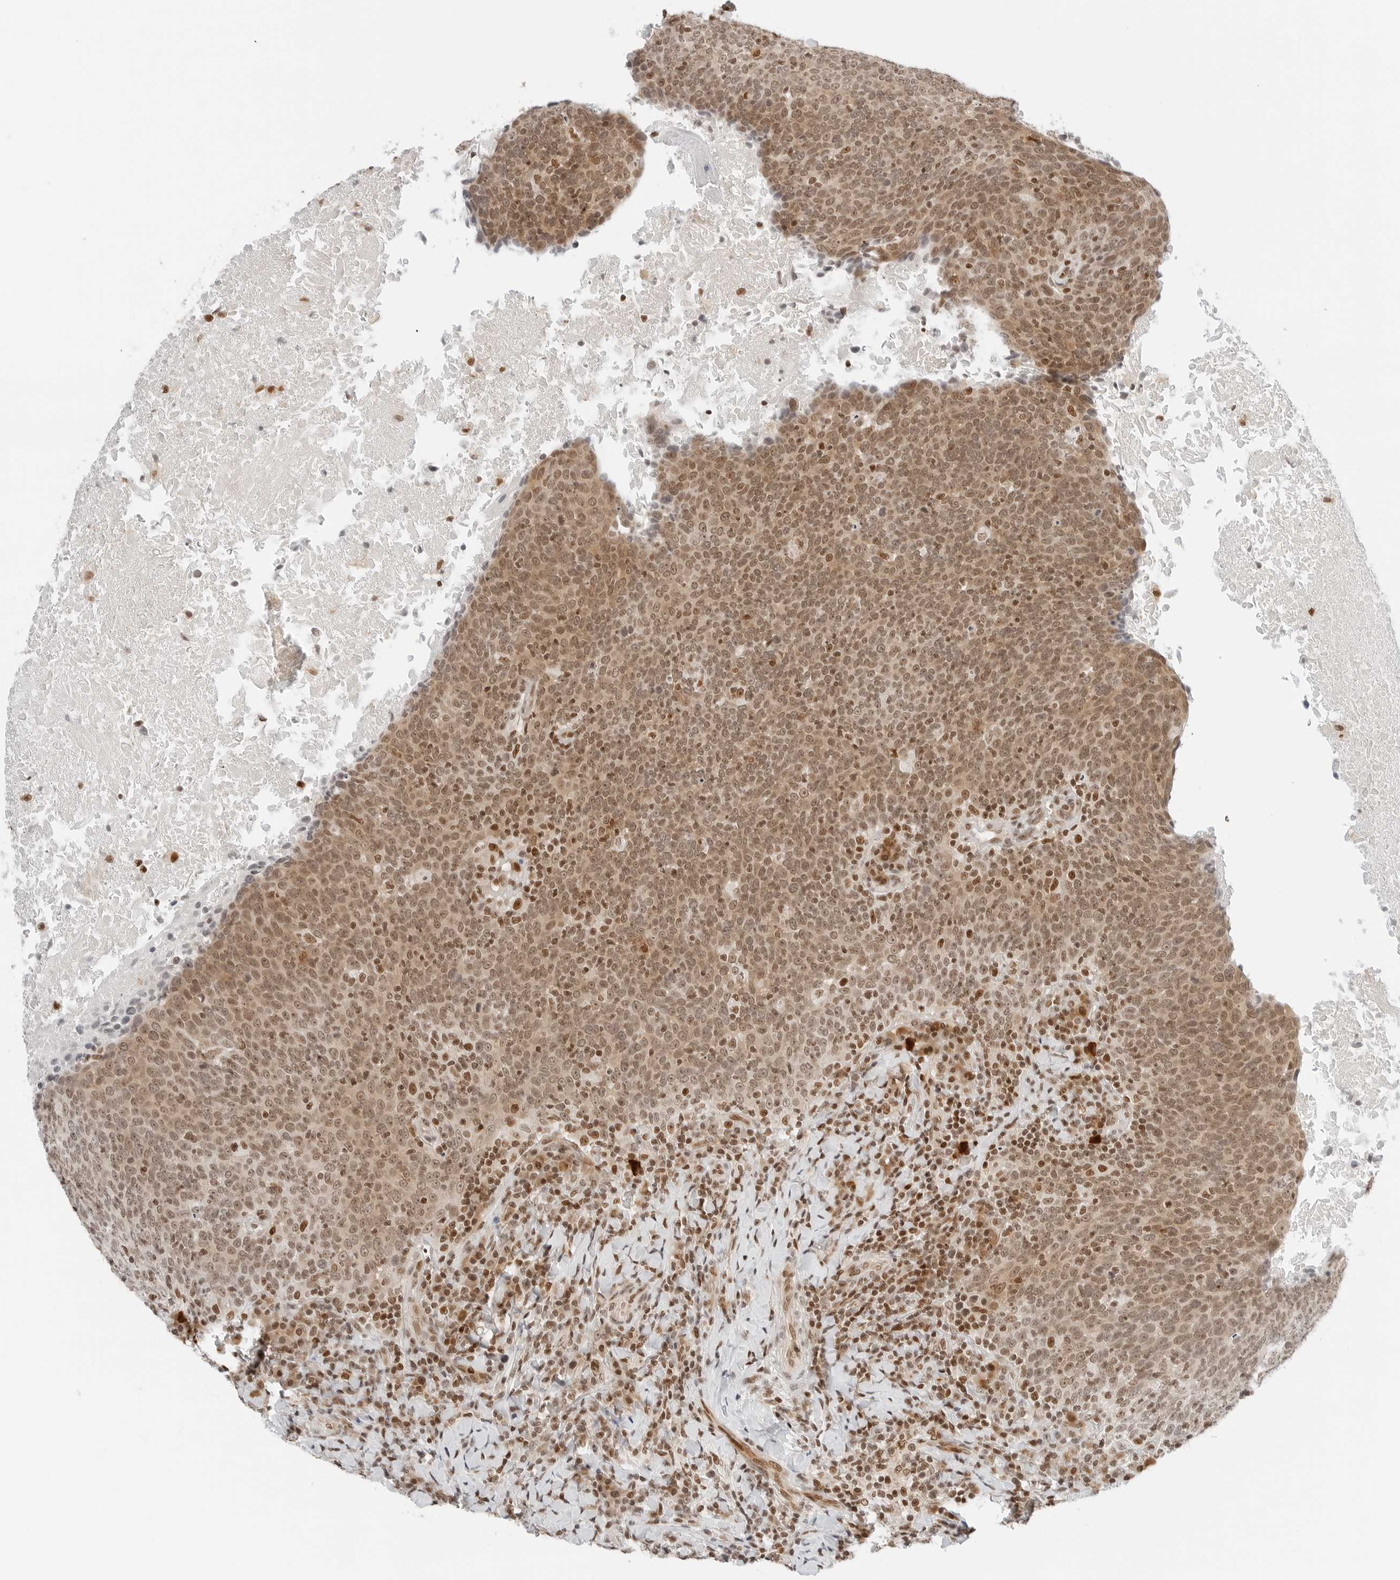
{"staining": {"intensity": "moderate", "quantity": ">75%", "location": "cytoplasmic/membranous,nuclear"}, "tissue": "head and neck cancer", "cell_type": "Tumor cells", "image_type": "cancer", "snomed": [{"axis": "morphology", "description": "Squamous cell carcinoma, NOS"}, {"axis": "morphology", "description": "Squamous cell carcinoma, metastatic, NOS"}, {"axis": "topography", "description": "Lymph node"}, {"axis": "topography", "description": "Head-Neck"}], "caption": "An IHC micrograph of tumor tissue is shown. Protein staining in brown shows moderate cytoplasmic/membranous and nuclear positivity in head and neck cancer within tumor cells.", "gene": "CRTC2", "patient": {"sex": "male", "age": 62}}